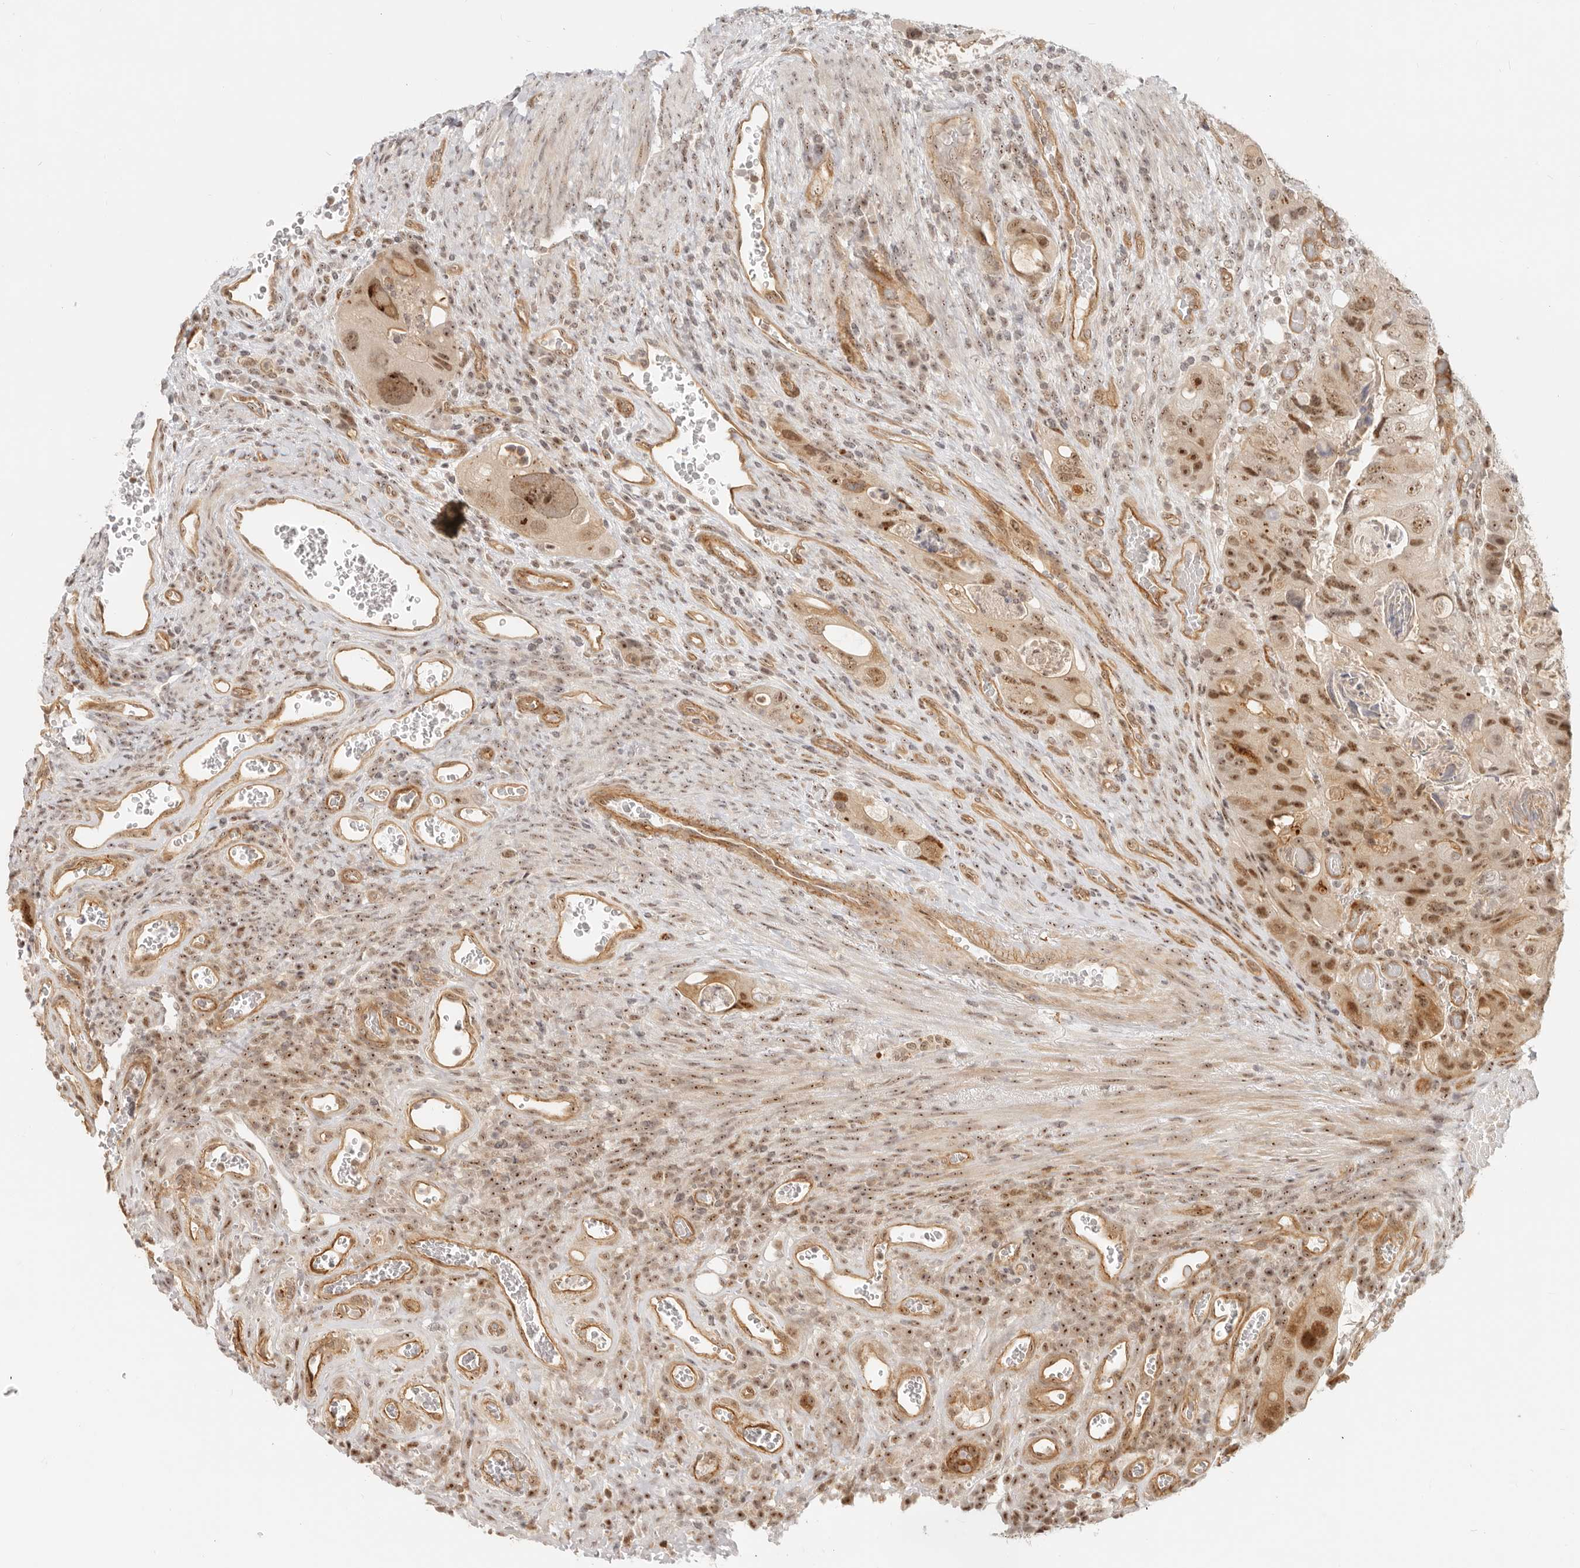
{"staining": {"intensity": "moderate", "quantity": ">75%", "location": "nuclear"}, "tissue": "colorectal cancer", "cell_type": "Tumor cells", "image_type": "cancer", "snomed": [{"axis": "morphology", "description": "Adenocarcinoma, NOS"}, {"axis": "topography", "description": "Rectum"}], "caption": "Adenocarcinoma (colorectal) tissue reveals moderate nuclear positivity in approximately >75% of tumor cells (DAB (3,3'-diaminobenzidine) = brown stain, brightfield microscopy at high magnification).", "gene": "BAP1", "patient": {"sex": "male", "age": 59}}